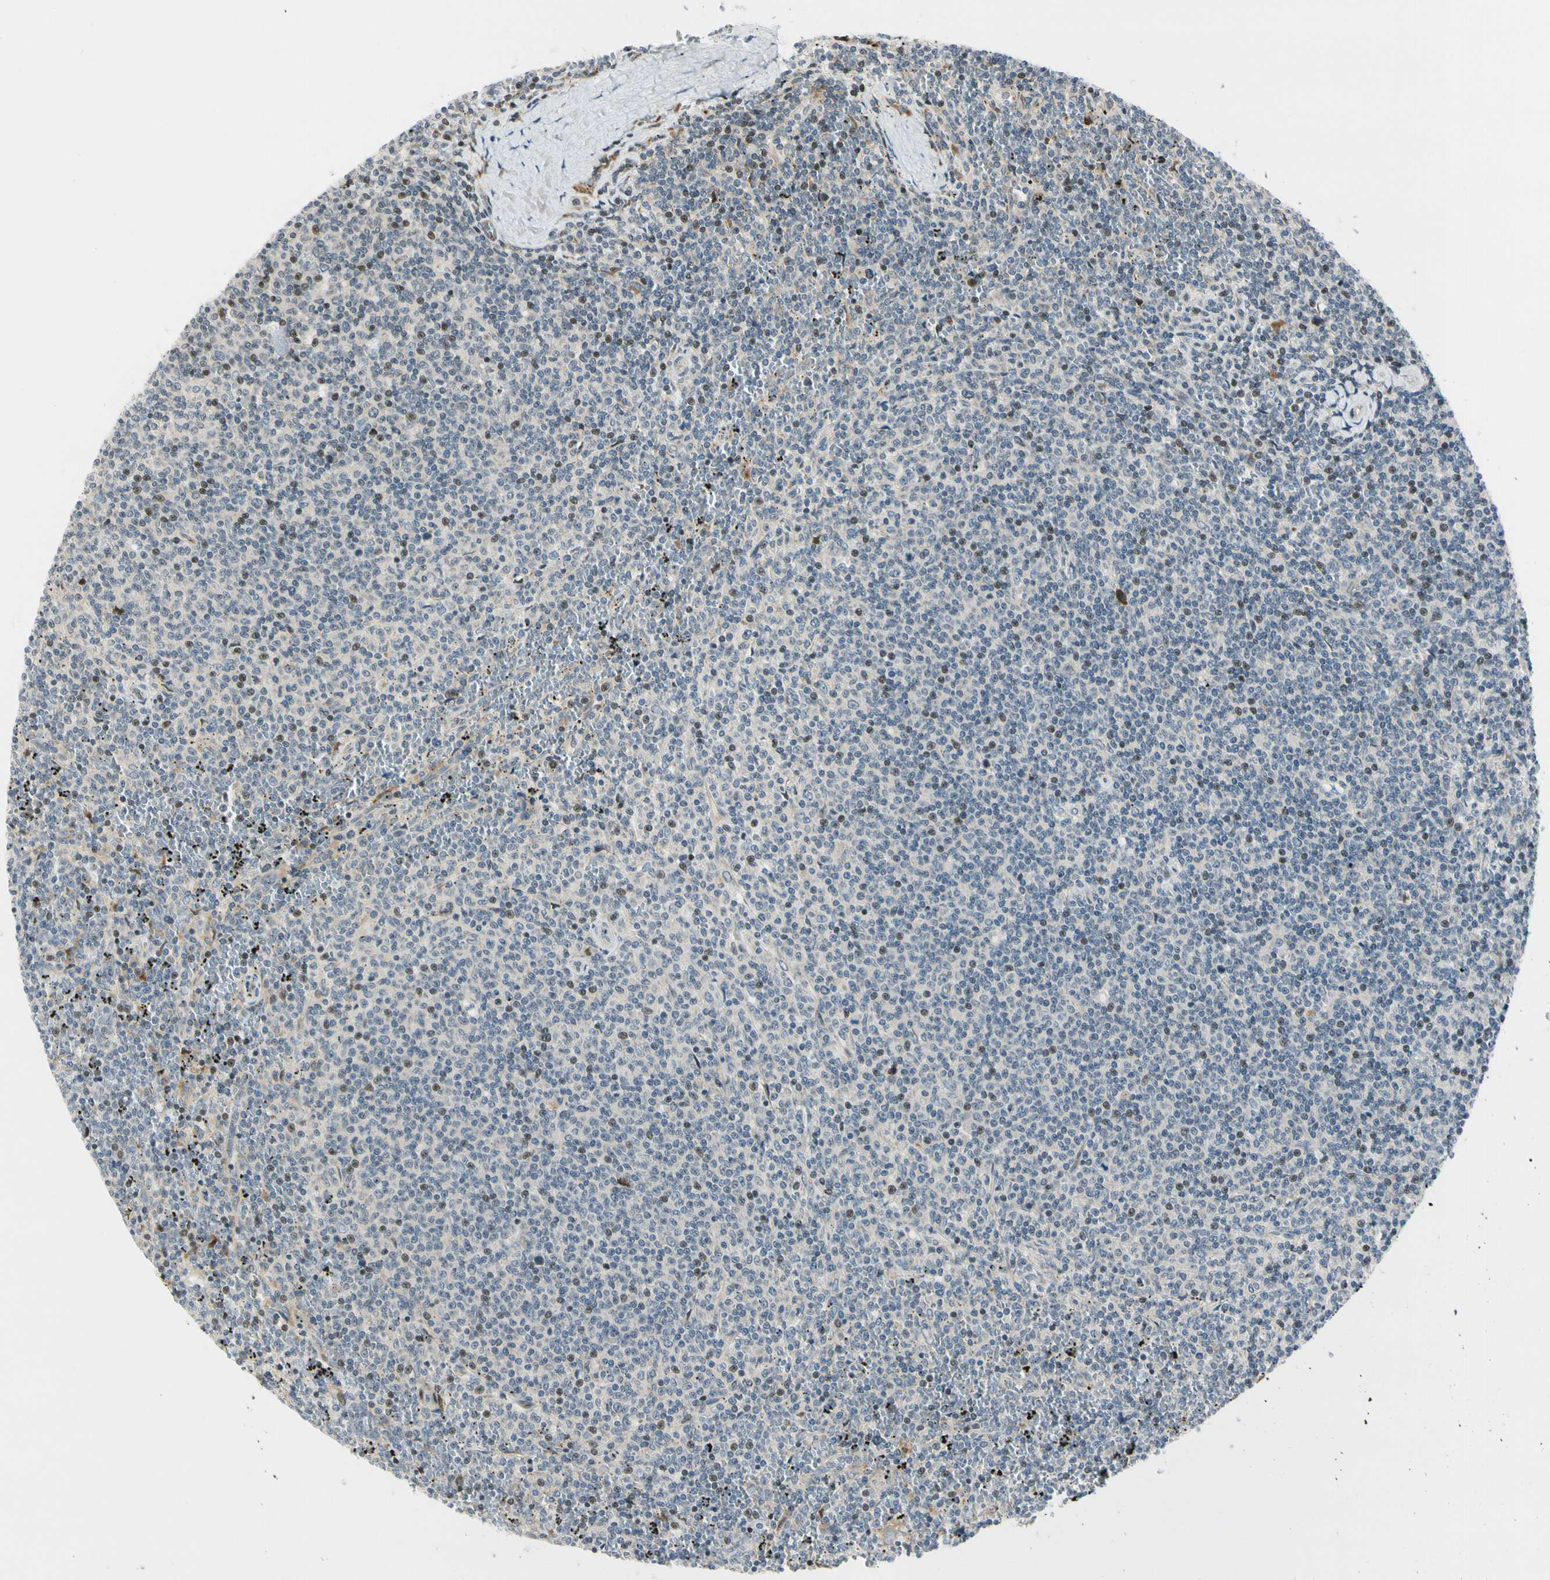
{"staining": {"intensity": "weak", "quantity": "25%-75%", "location": "nuclear"}, "tissue": "lymphoma", "cell_type": "Tumor cells", "image_type": "cancer", "snomed": [{"axis": "morphology", "description": "Malignant lymphoma, non-Hodgkin's type, Low grade"}, {"axis": "topography", "description": "Spleen"}], "caption": "Tumor cells reveal low levels of weak nuclear staining in approximately 25%-75% of cells in low-grade malignant lymphoma, non-Hodgkin's type.", "gene": "NPDC1", "patient": {"sex": "female", "age": 50}}